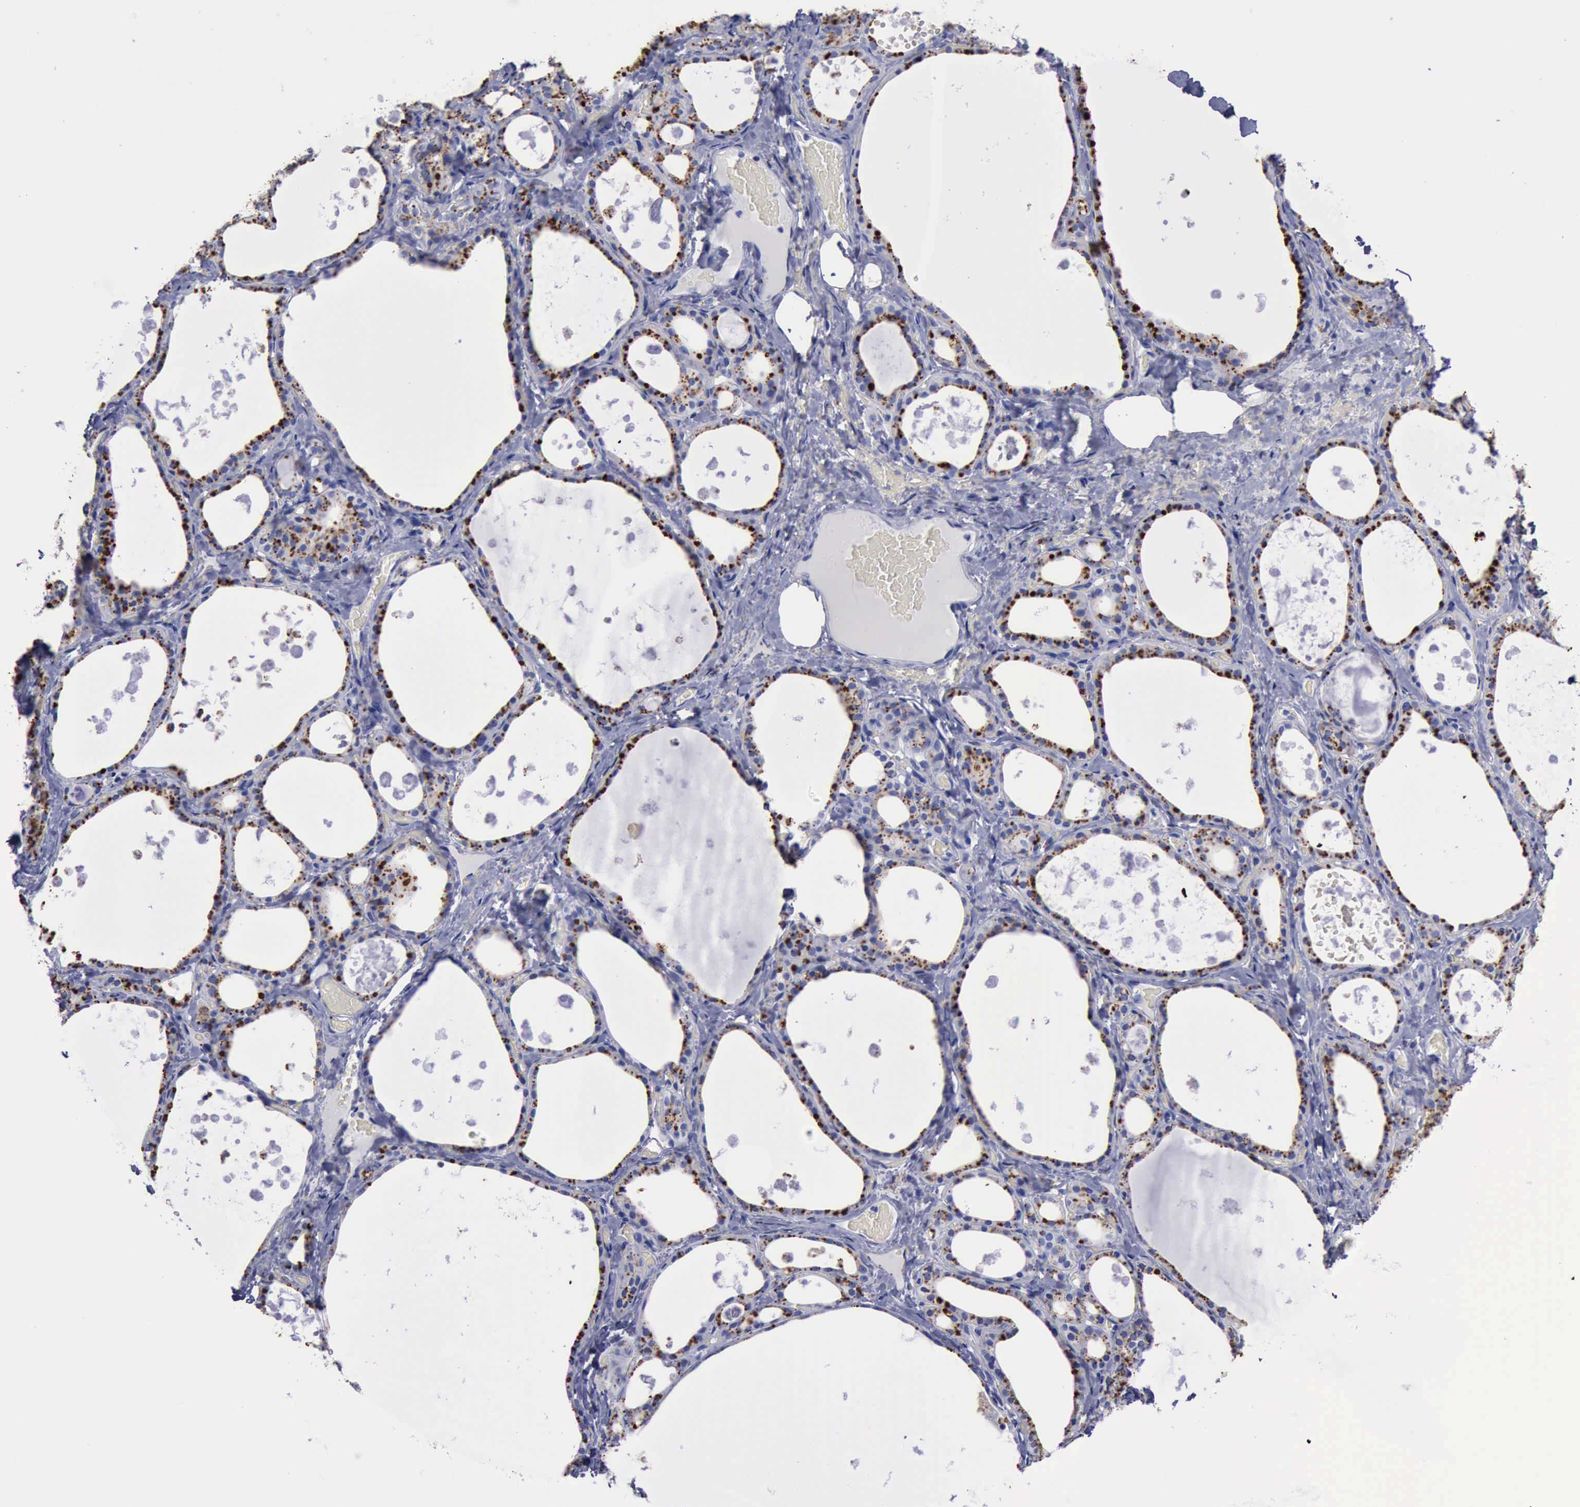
{"staining": {"intensity": "moderate", "quantity": ">75%", "location": "cytoplasmic/membranous"}, "tissue": "thyroid gland", "cell_type": "Glandular cells", "image_type": "normal", "snomed": [{"axis": "morphology", "description": "Normal tissue, NOS"}, {"axis": "topography", "description": "Thyroid gland"}], "caption": "Immunohistochemistry (DAB) staining of normal thyroid gland displays moderate cytoplasmic/membranous protein expression in about >75% of glandular cells.", "gene": "CTSD", "patient": {"sex": "male", "age": 61}}